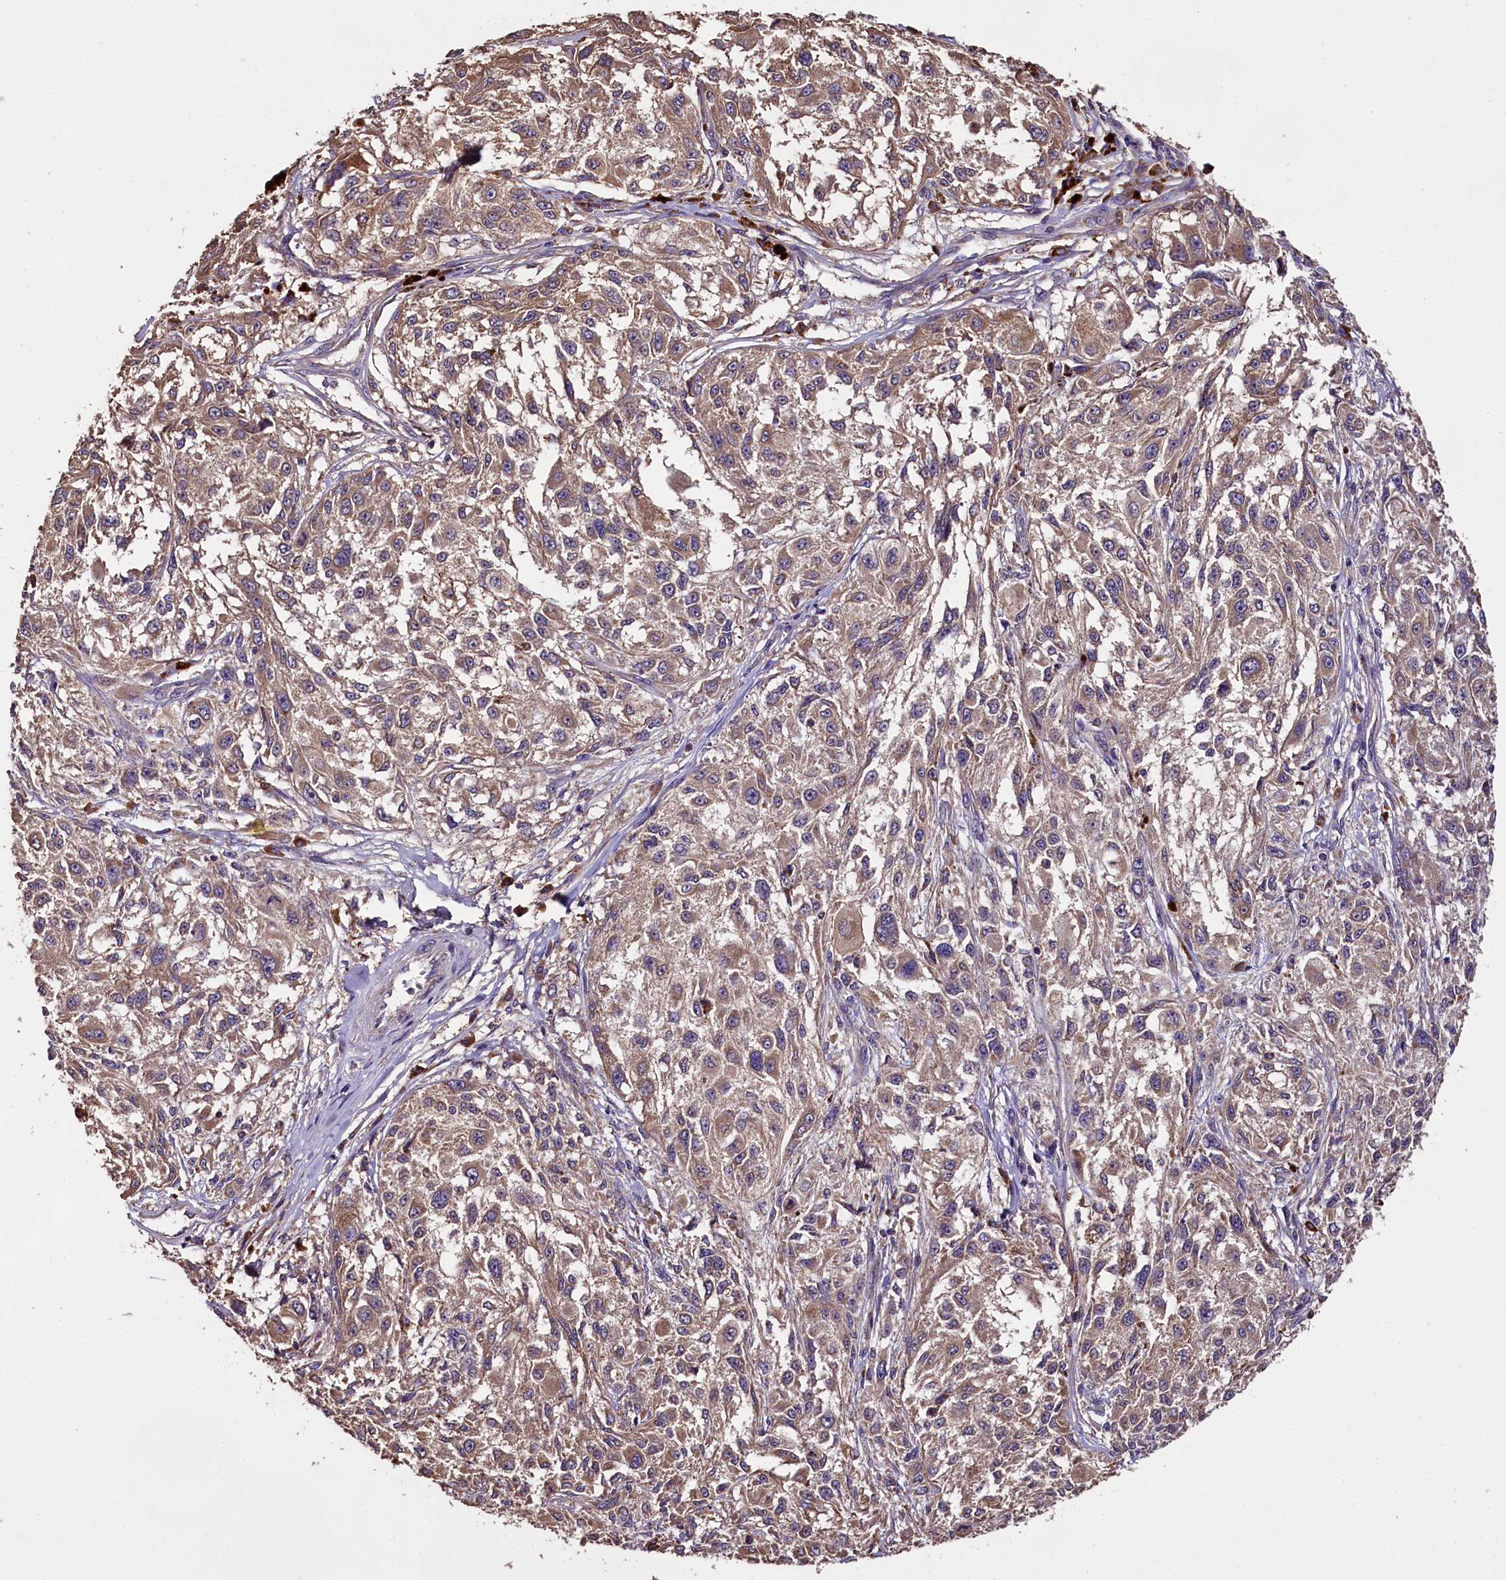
{"staining": {"intensity": "moderate", "quantity": ">75%", "location": "cytoplasmic/membranous"}, "tissue": "melanoma", "cell_type": "Tumor cells", "image_type": "cancer", "snomed": [{"axis": "morphology", "description": "Necrosis, NOS"}, {"axis": "morphology", "description": "Malignant melanoma, NOS"}, {"axis": "topography", "description": "Skin"}], "caption": "DAB immunohistochemical staining of melanoma shows moderate cytoplasmic/membranous protein staining in about >75% of tumor cells.", "gene": "ENKD1", "patient": {"sex": "female", "age": 87}}